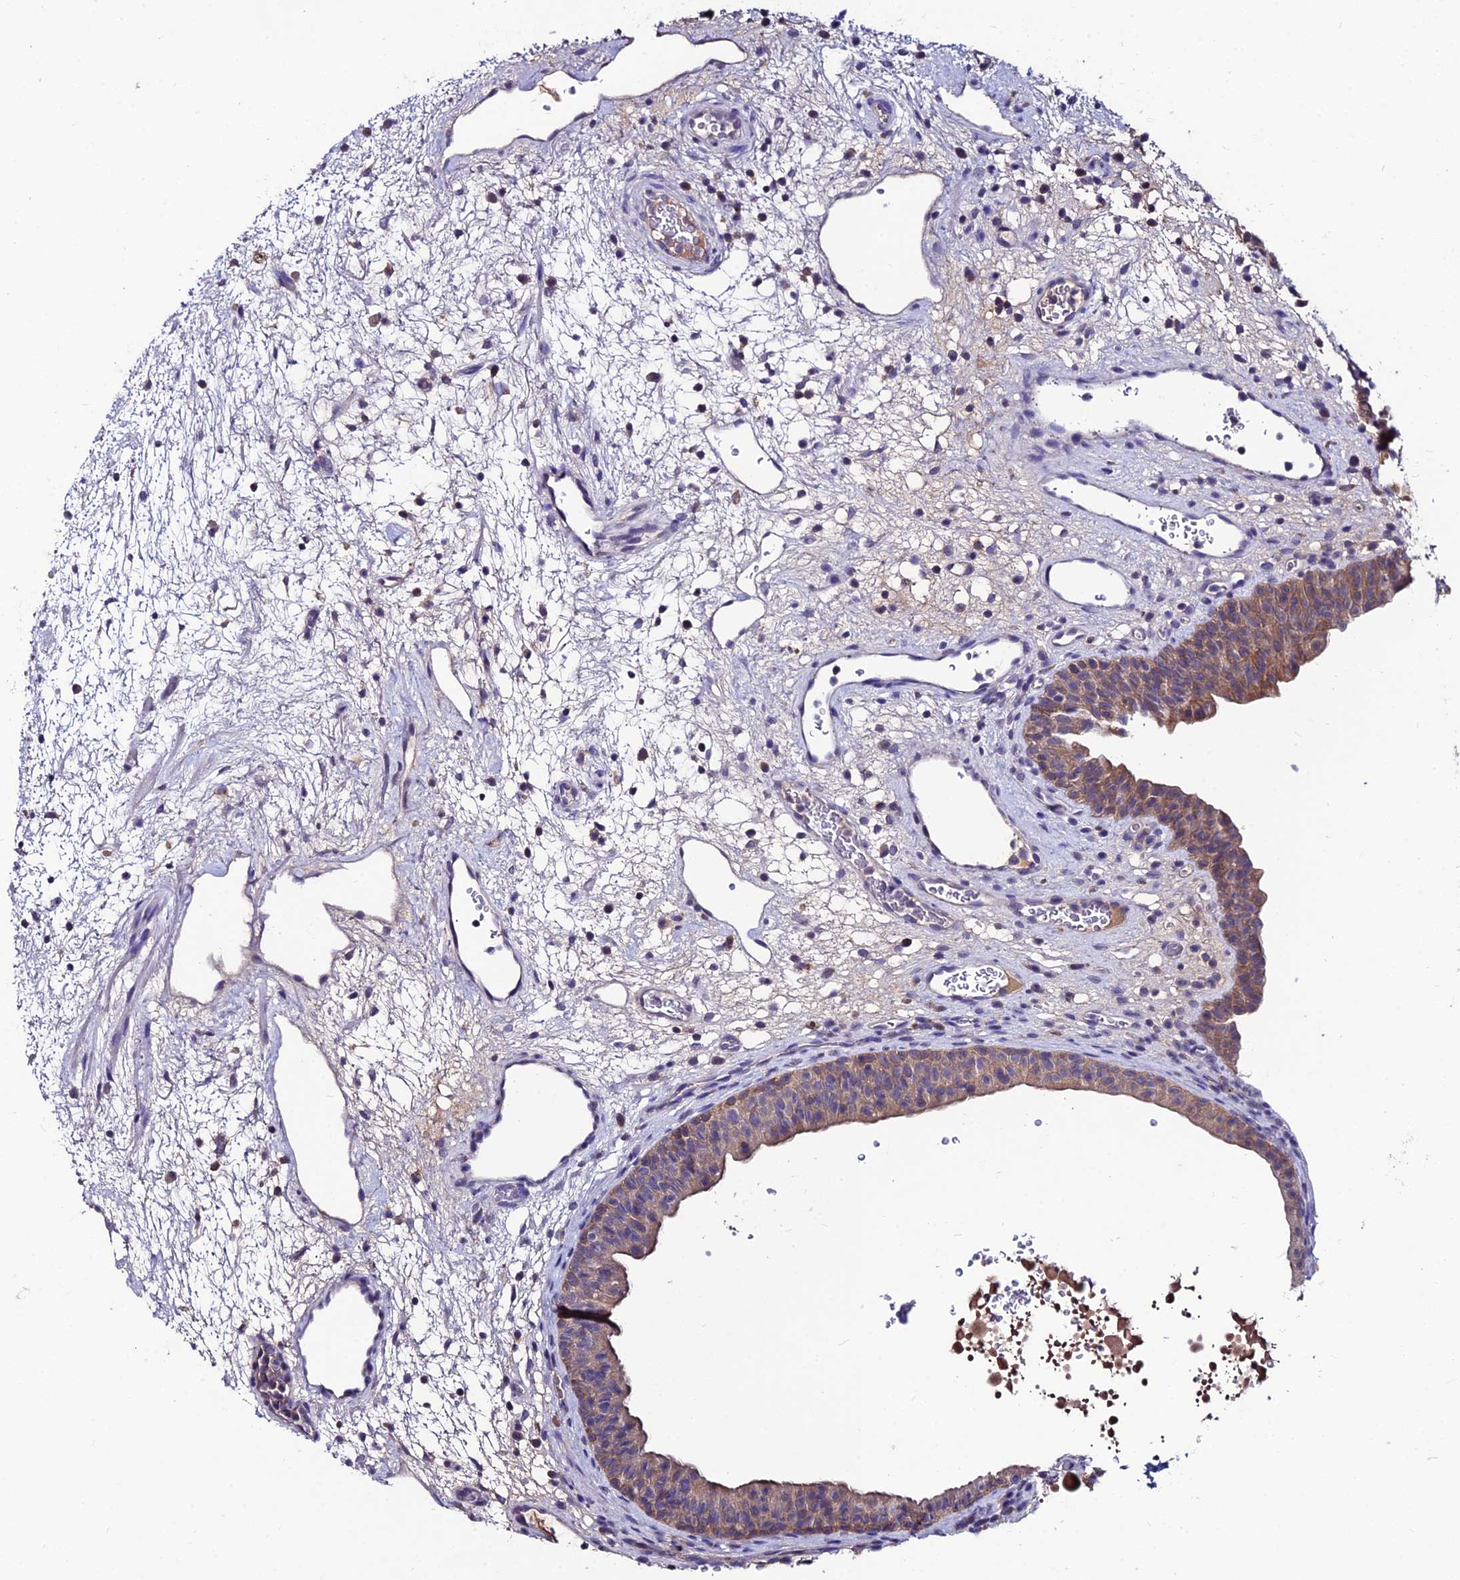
{"staining": {"intensity": "moderate", "quantity": ">75%", "location": "cytoplasmic/membranous"}, "tissue": "urinary bladder", "cell_type": "Urothelial cells", "image_type": "normal", "snomed": [{"axis": "morphology", "description": "Normal tissue, NOS"}, {"axis": "topography", "description": "Urinary bladder"}], "caption": "The histopathology image demonstrates immunohistochemical staining of unremarkable urinary bladder. There is moderate cytoplasmic/membranous expression is present in approximately >75% of urothelial cells.", "gene": "LGALS7", "patient": {"sex": "male", "age": 71}}